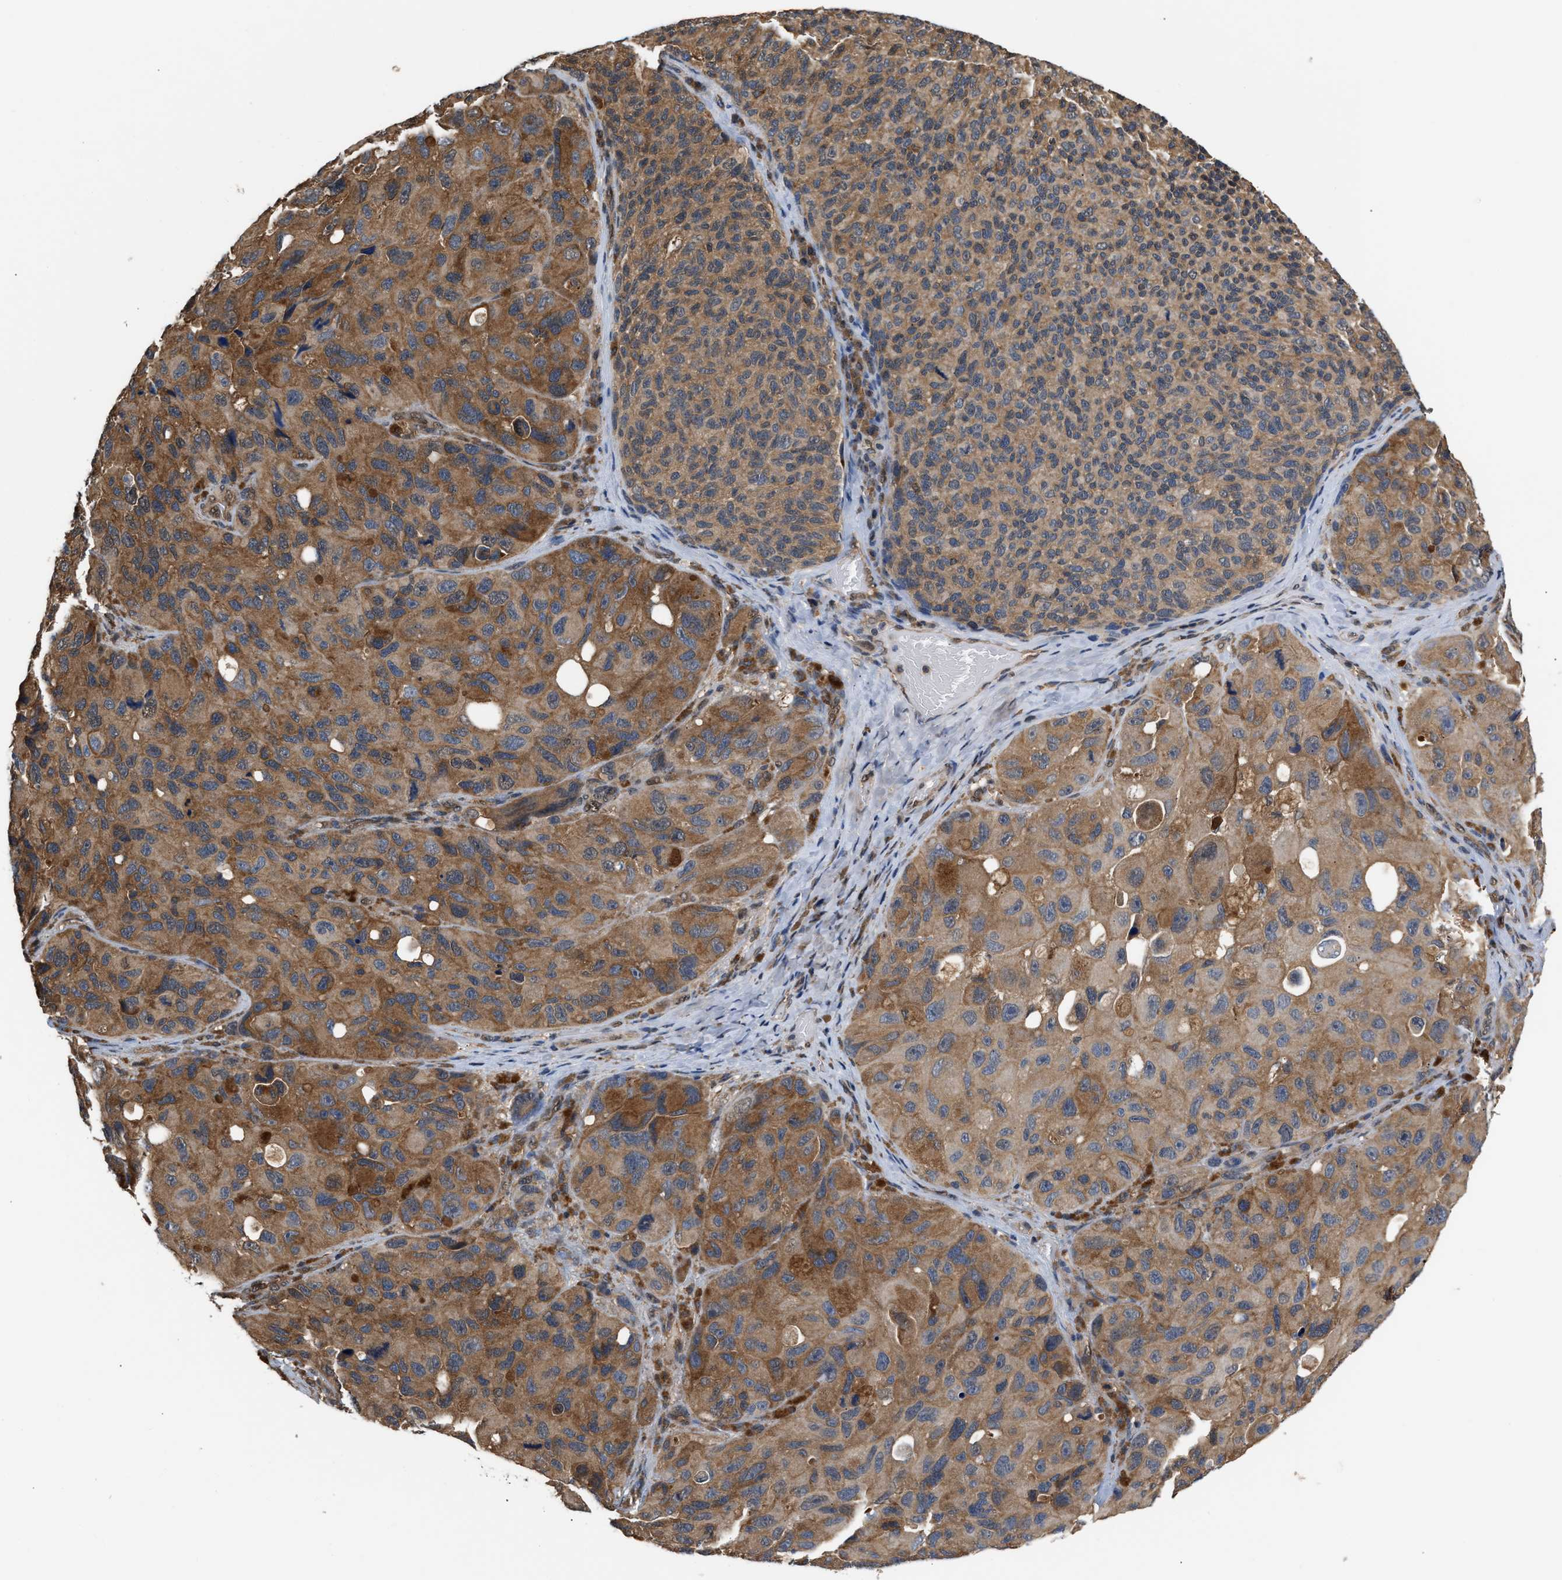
{"staining": {"intensity": "moderate", "quantity": ">75%", "location": "cytoplasmic/membranous"}, "tissue": "melanoma", "cell_type": "Tumor cells", "image_type": "cancer", "snomed": [{"axis": "morphology", "description": "Malignant melanoma, NOS"}, {"axis": "topography", "description": "Skin"}], "caption": "Immunohistochemical staining of human malignant melanoma exhibits medium levels of moderate cytoplasmic/membranous protein positivity in approximately >75% of tumor cells. (Brightfield microscopy of DAB IHC at high magnification).", "gene": "SCAI", "patient": {"sex": "female", "age": 73}}